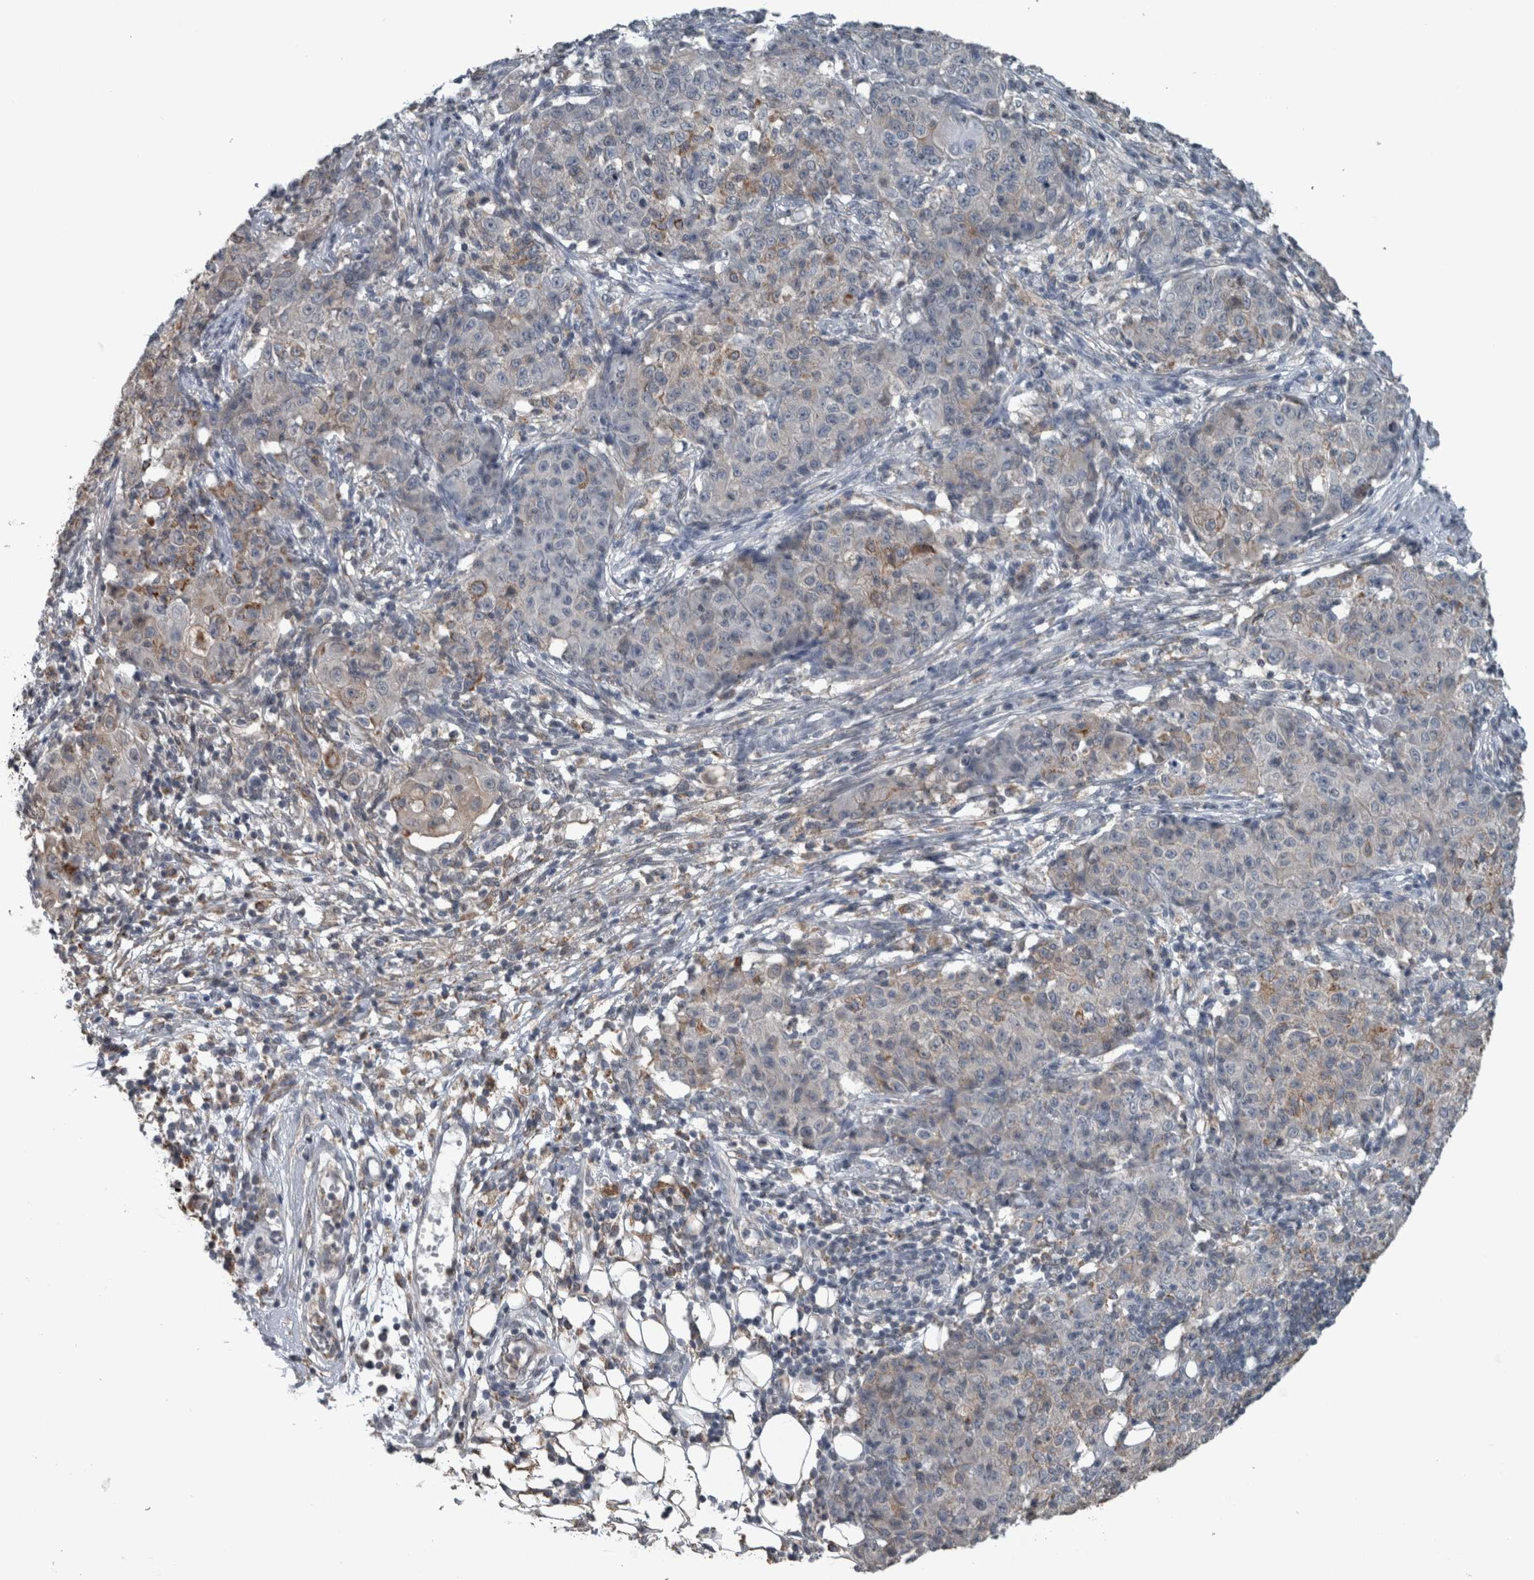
{"staining": {"intensity": "moderate", "quantity": "<25%", "location": "cytoplasmic/membranous"}, "tissue": "ovarian cancer", "cell_type": "Tumor cells", "image_type": "cancer", "snomed": [{"axis": "morphology", "description": "Carcinoma, endometroid"}, {"axis": "topography", "description": "Ovary"}], "caption": "DAB immunohistochemical staining of human ovarian endometroid carcinoma displays moderate cytoplasmic/membranous protein positivity in approximately <25% of tumor cells.", "gene": "ACSF2", "patient": {"sex": "female", "age": 42}}